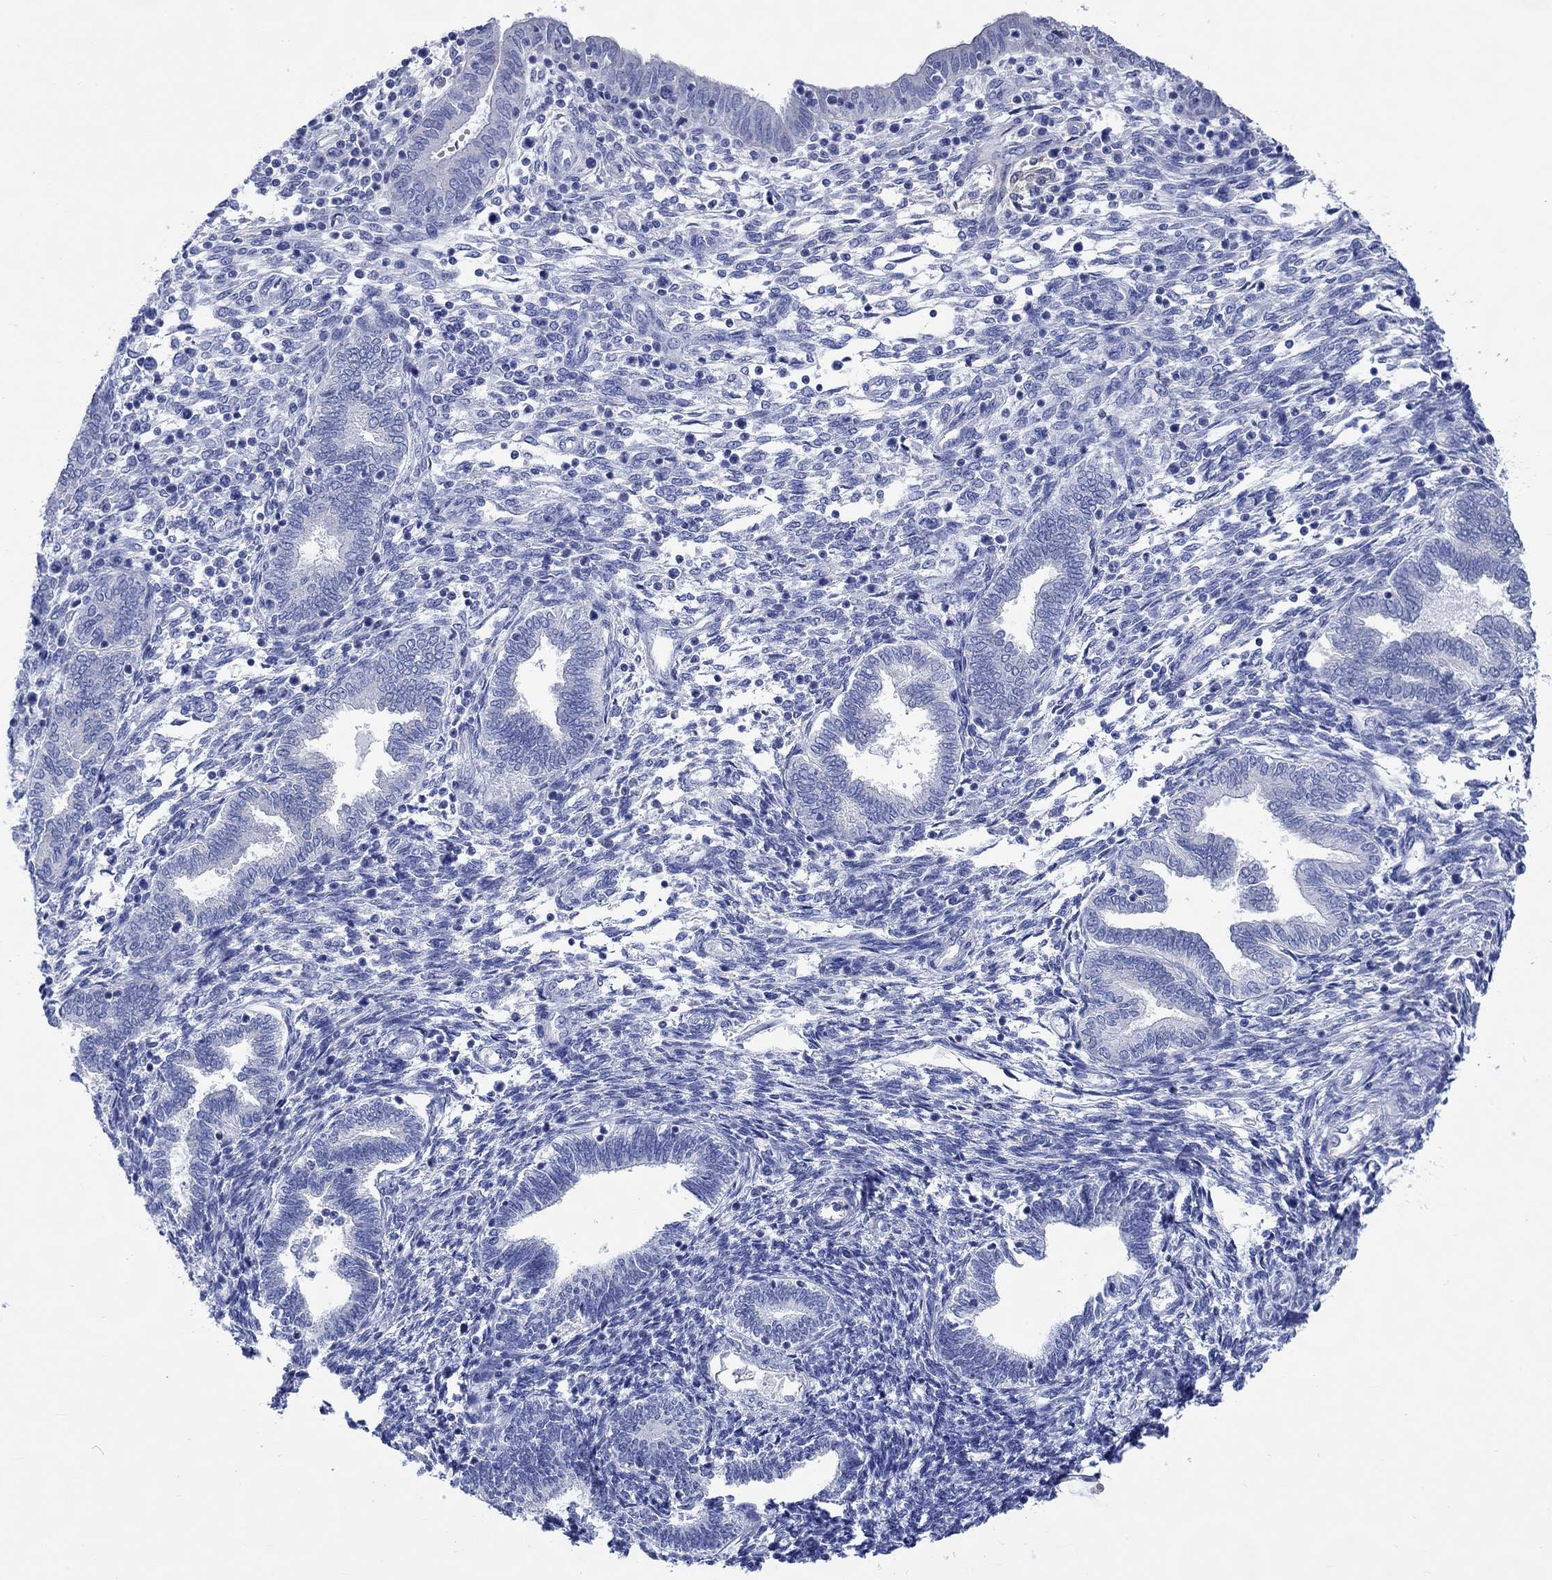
{"staining": {"intensity": "negative", "quantity": "none", "location": "none"}, "tissue": "endometrium", "cell_type": "Cells in endometrial stroma", "image_type": "normal", "snomed": [{"axis": "morphology", "description": "Normal tissue, NOS"}, {"axis": "topography", "description": "Endometrium"}], "caption": "Human endometrium stained for a protein using IHC displays no positivity in cells in endometrial stroma.", "gene": "CPLX1", "patient": {"sex": "female", "age": 42}}